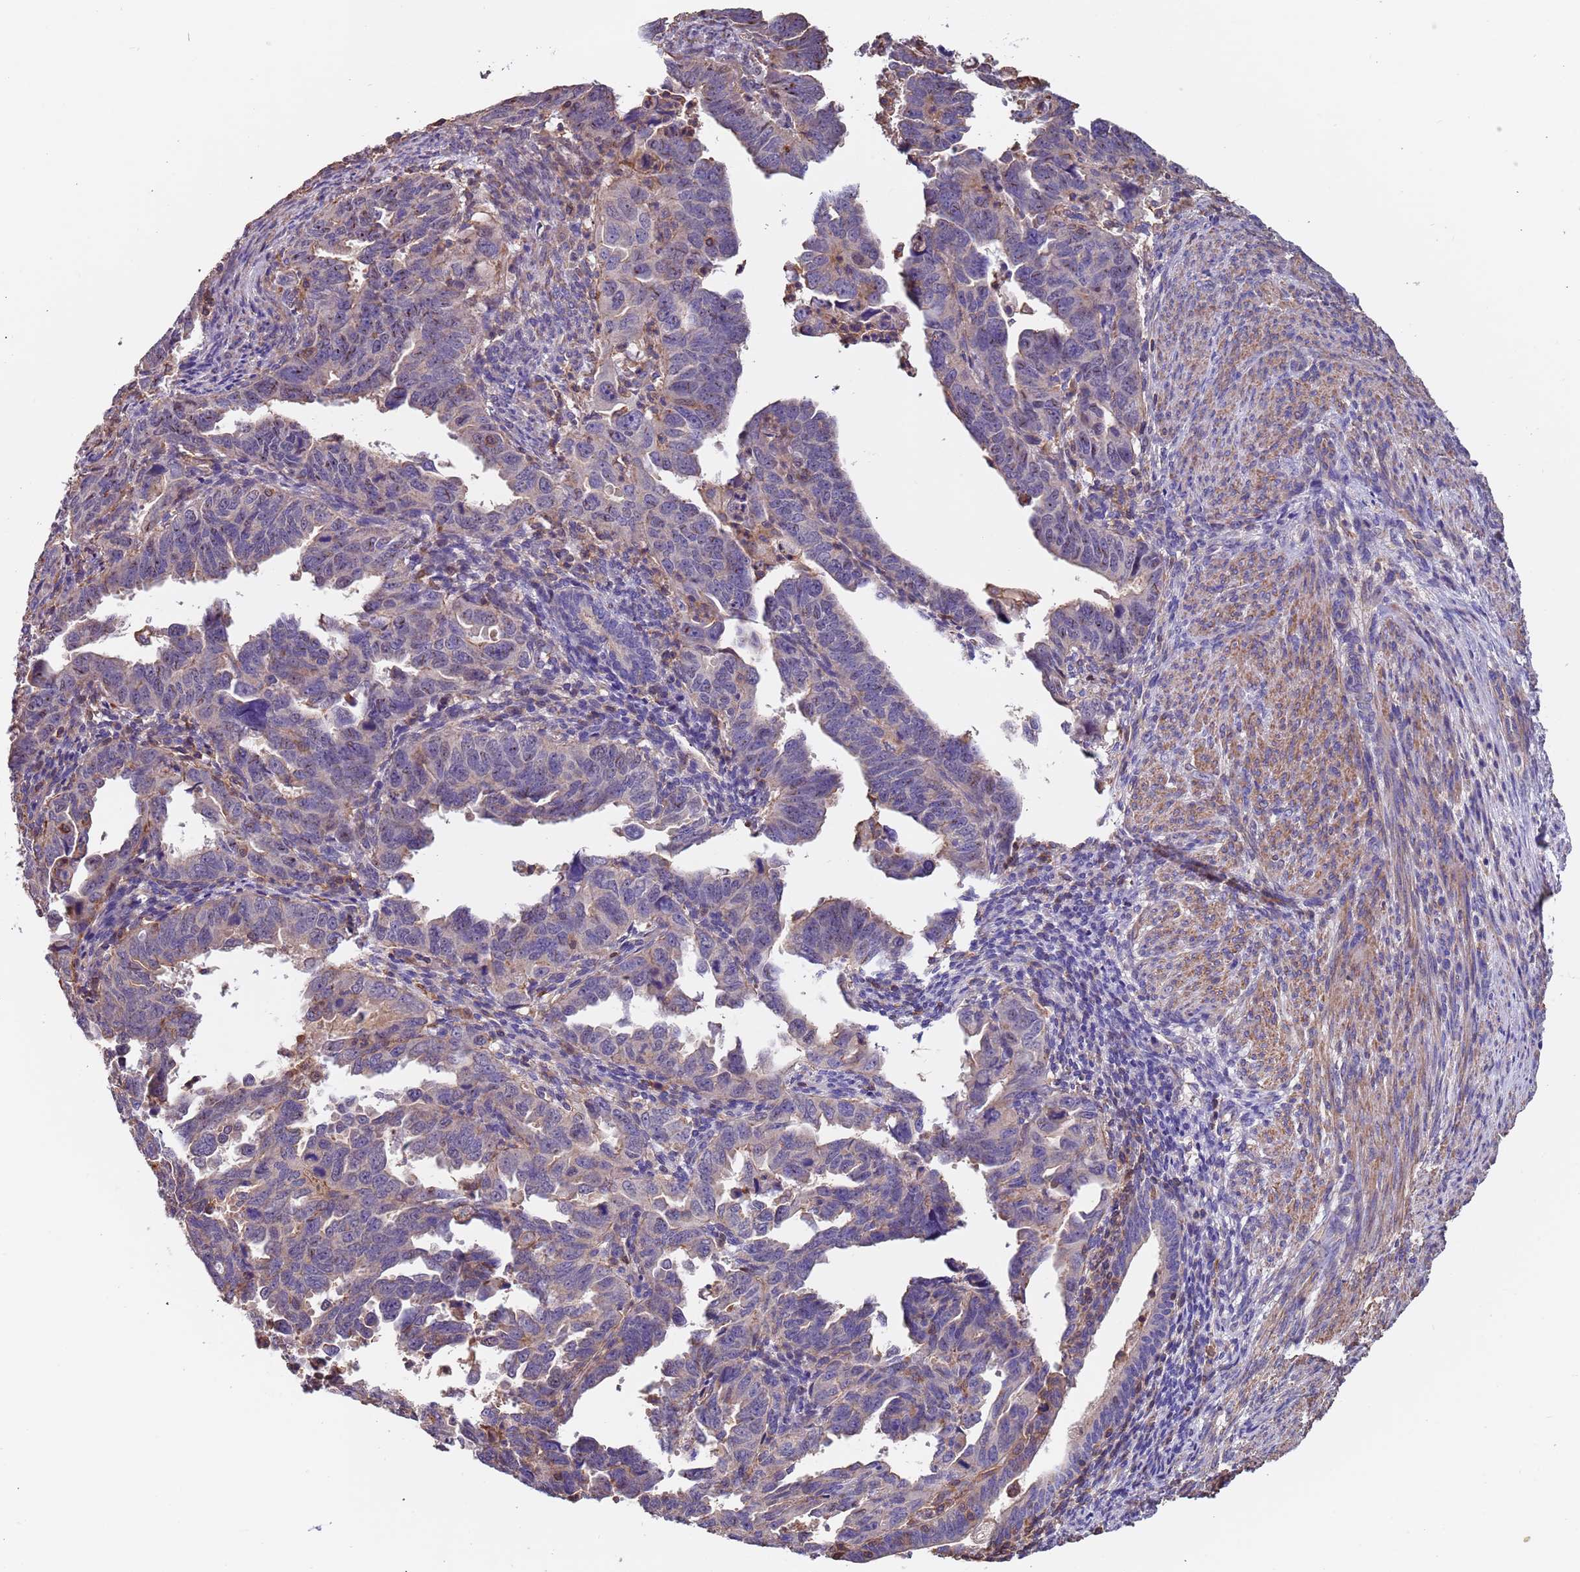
{"staining": {"intensity": "negative", "quantity": "none", "location": "none"}, "tissue": "endometrial cancer", "cell_type": "Tumor cells", "image_type": "cancer", "snomed": [{"axis": "morphology", "description": "Adenocarcinoma, NOS"}, {"axis": "topography", "description": "Endometrium"}], "caption": "A micrograph of endometrial cancer stained for a protein shows no brown staining in tumor cells. Brightfield microscopy of immunohistochemistry (IHC) stained with DAB (3,3'-diaminobenzidine) (brown) and hematoxylin (blue), captured at high magnification.", "gene": "SYT4", "patient": {"sex": "female", "age": 65}}